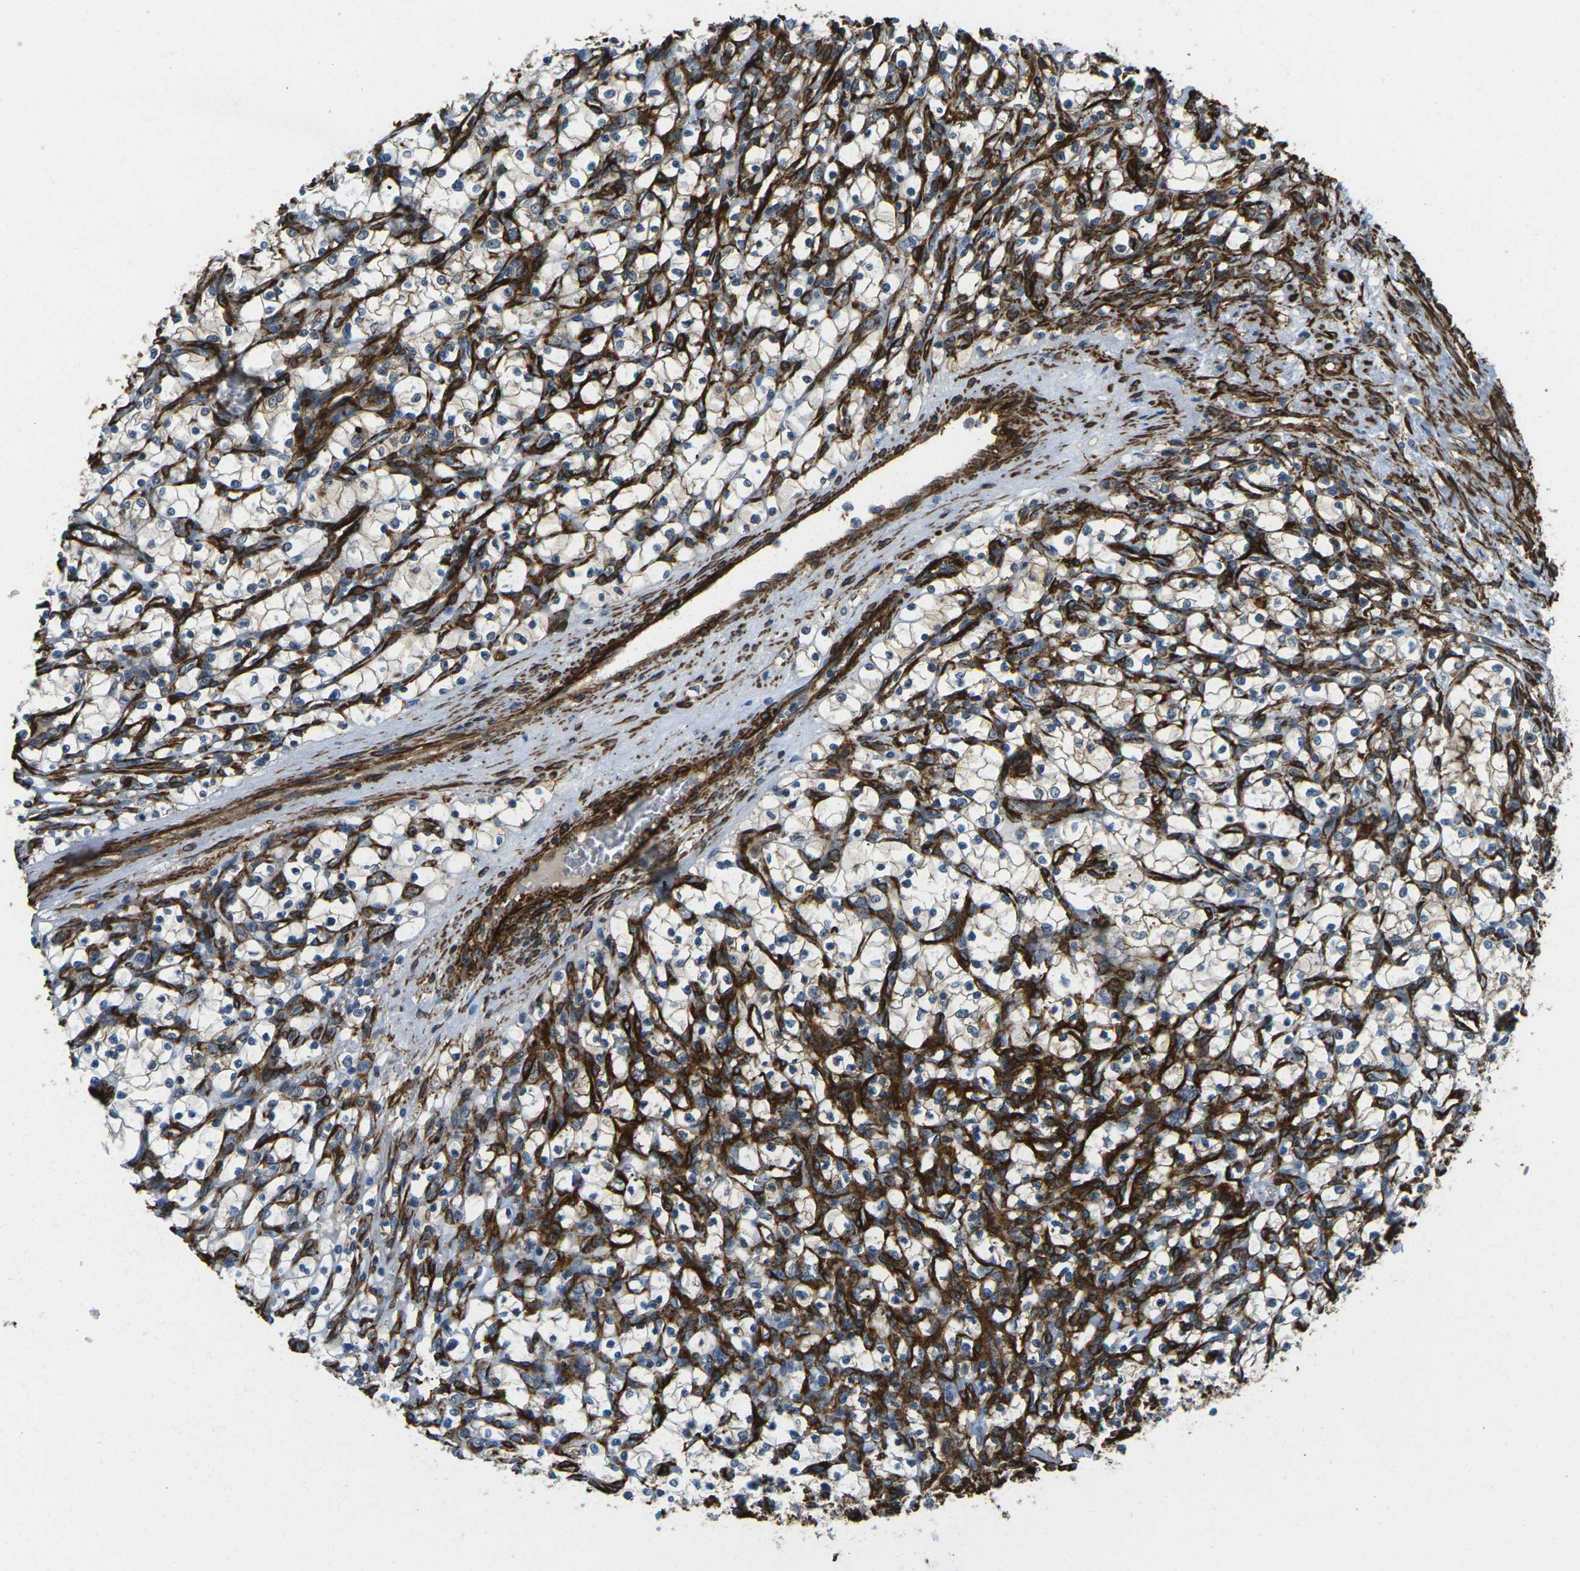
{"staining": {"intensity": "negative", "quantity": "none", "location": "none"}, "tissue": "renal cancer", "cell_type": "Tumor cells", "image_type": "cancer", "snomed": [{"axis": "morphology", "description": "Adenocarcinoma, NOS"}, {"axis": "topography", "description": "Kidney"}], "caption": "DAB immunohistochemical staining of renal cancer demonstrates no significant staining in tumor cells.", "gene": "GRAMD1C", "patient": {"sex": "female", "age": 69}}